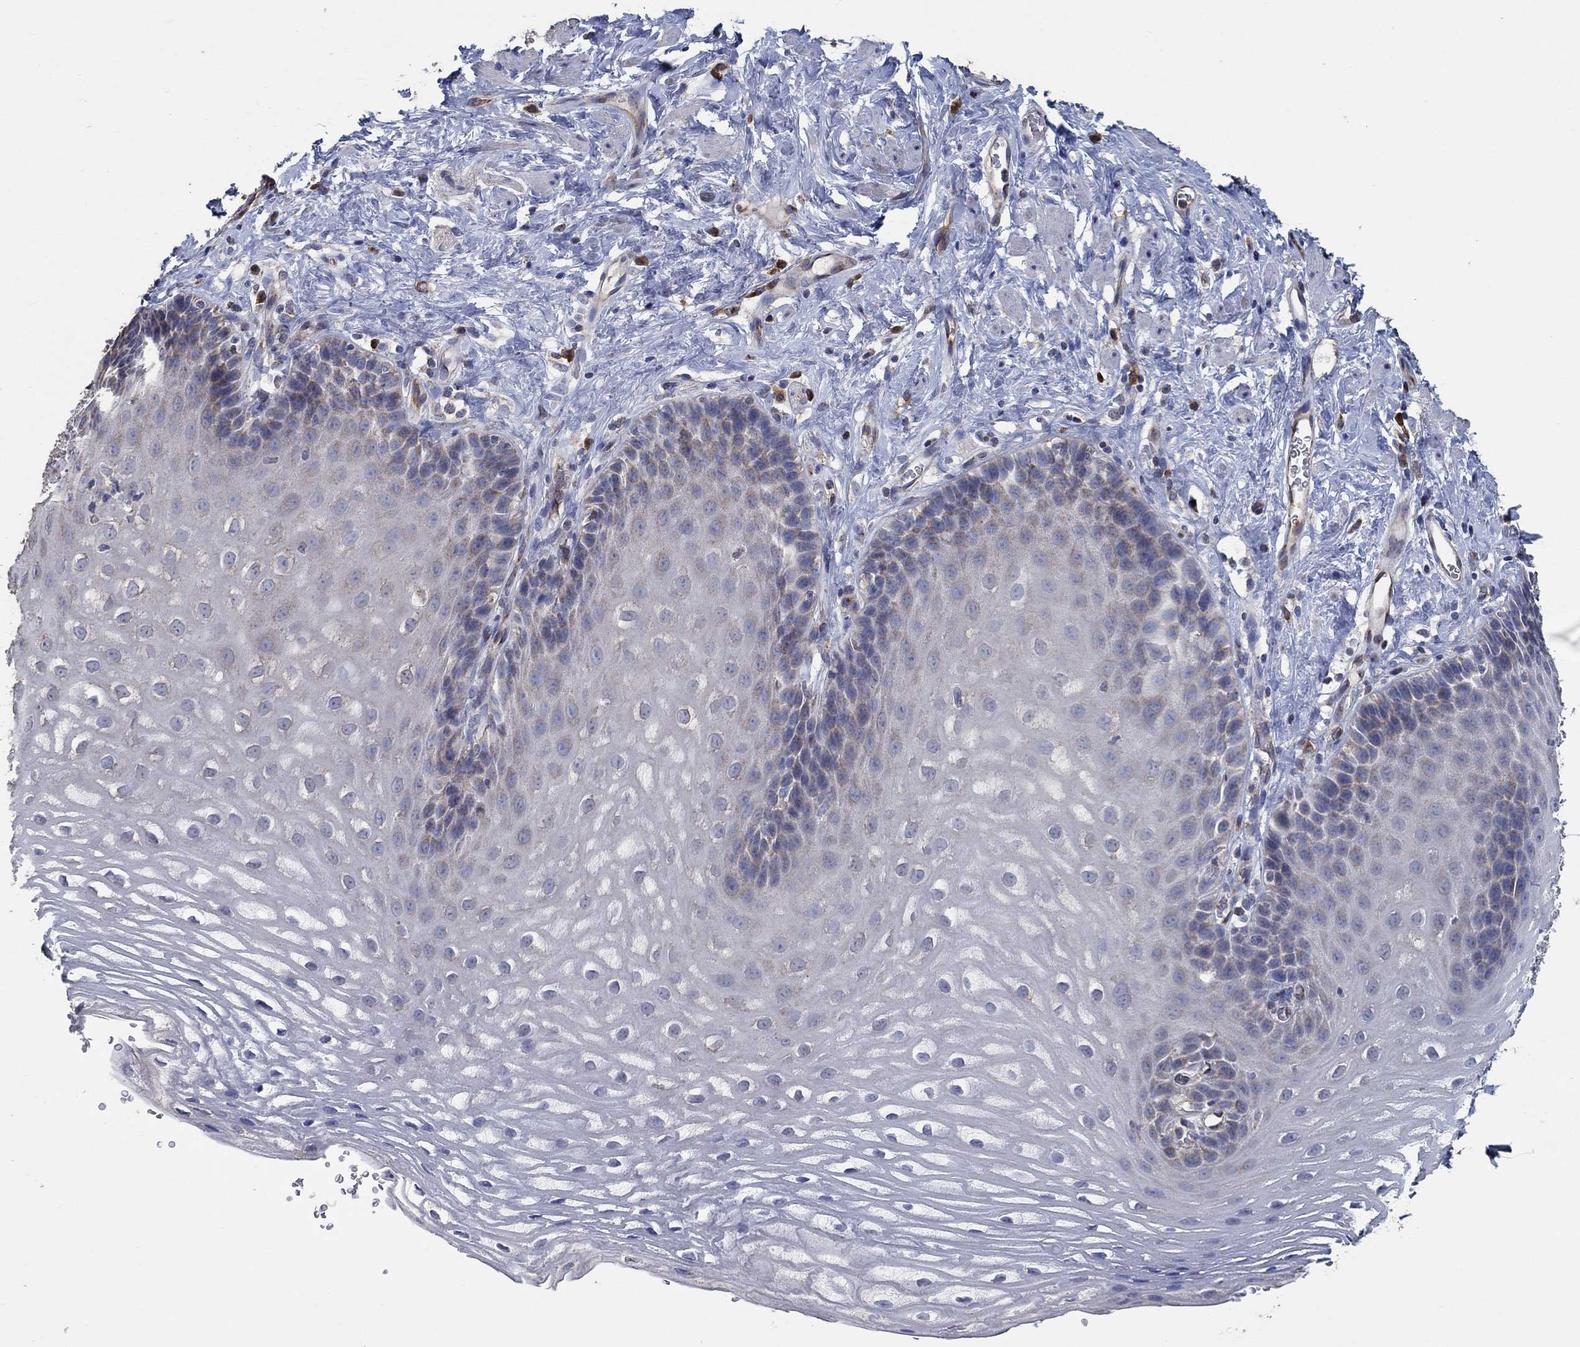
{"staining": {"intensity": "negative", "quantity": "none", "location": "none"}, "tissue": "esophagus", "cell_type": "Squamous epithelial cells", "image_type": "normal", "snomed": [{"axis": "morphology", "description": "Normal tissue, NOS"}, {"axis": "topography", "description": "Esophagus"}], "caption": "DAB immunohistochemical staining of unremarkable esophagus reveals no significant staining in squamous epithelial cells.", "gene": "HID1", "patient": {"sex": "male", "age": 64}}